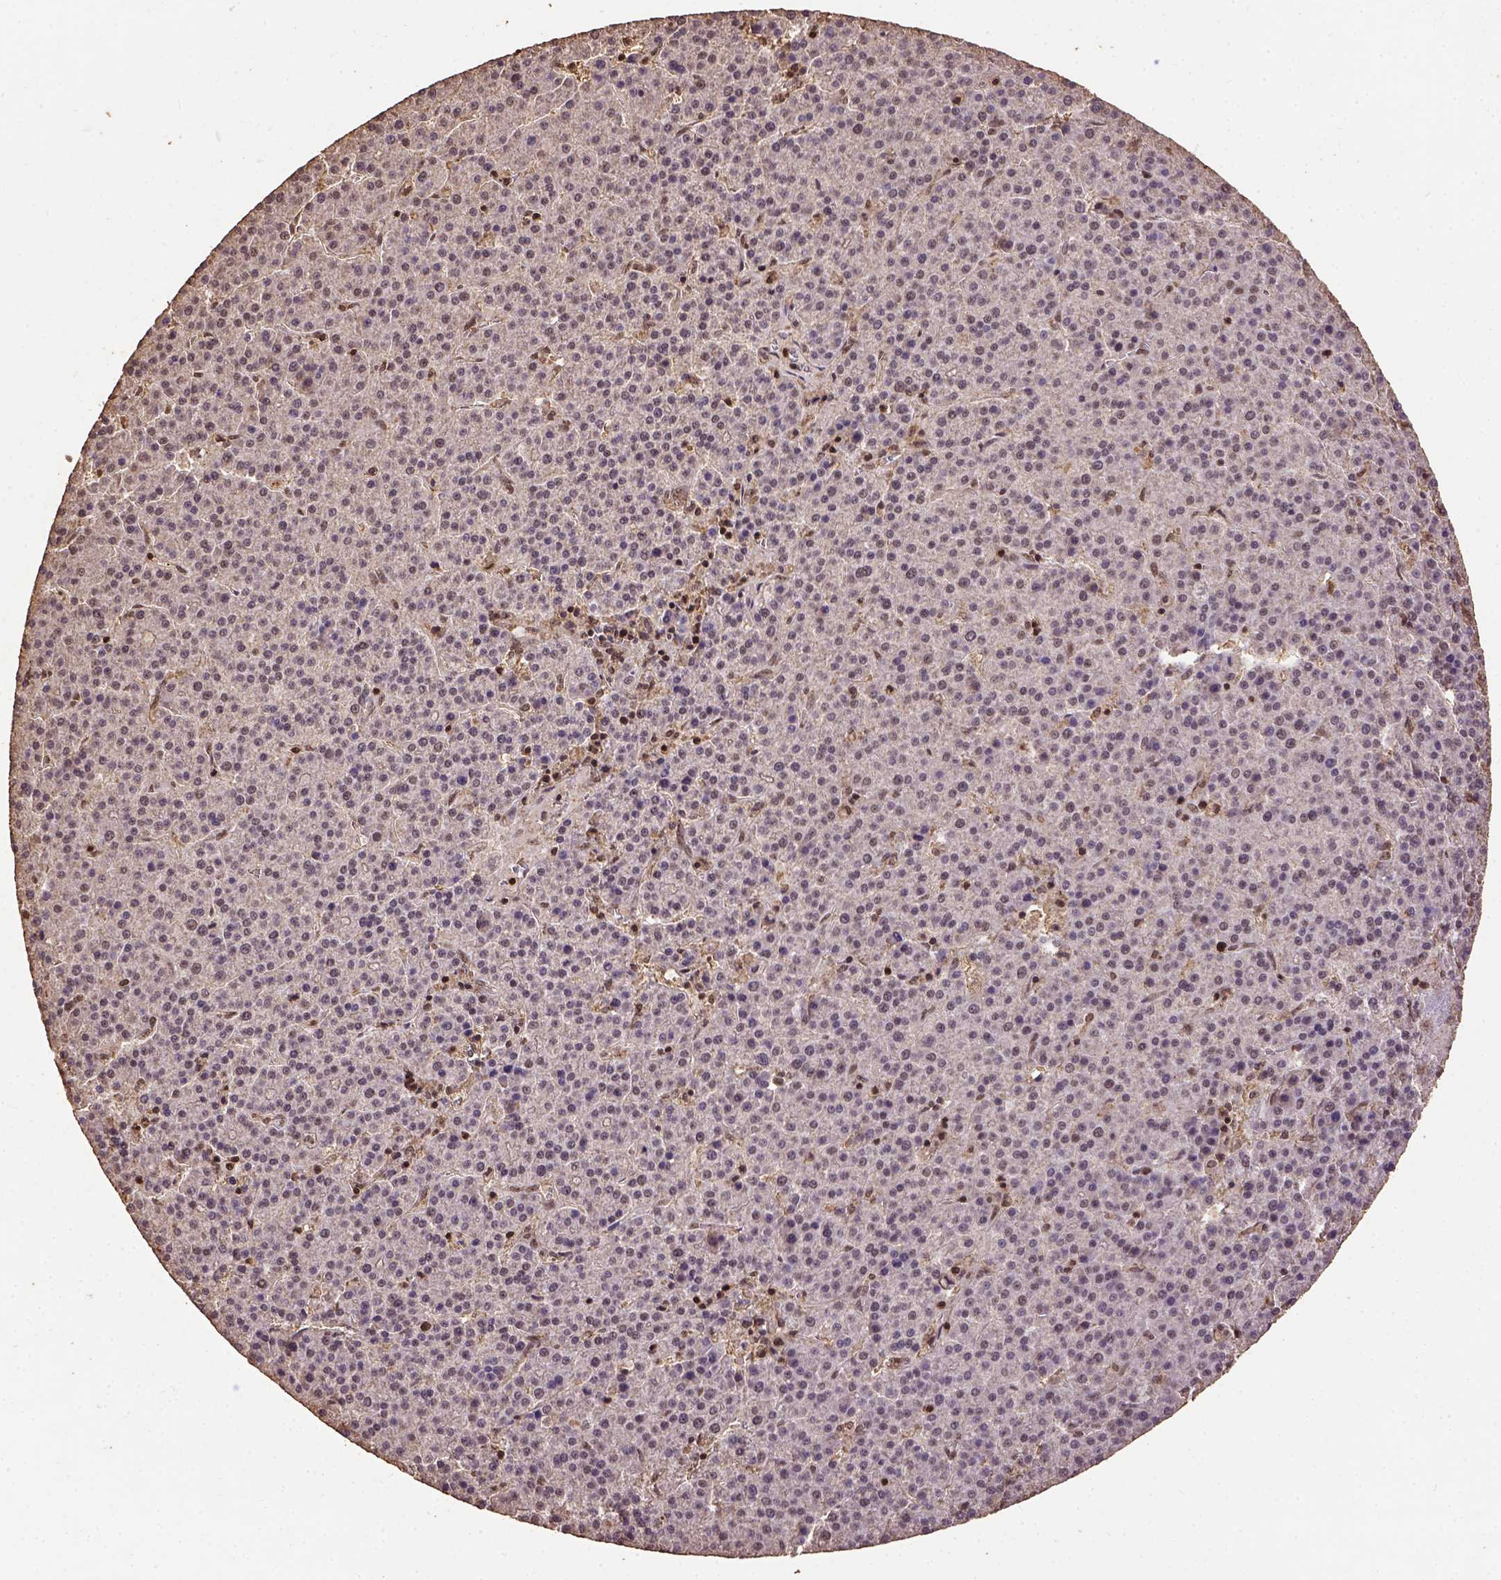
{"staining": {"intensity": "weak", "quantity": "<25%", "location": "nuclear"}, "tissue": "liver cancer", "cell_type": "Tumor cells", "image_type": "cancer", "snomed": [{"axis": "morphology", "description": "Carcinoma, Hepatocellular, NOS"}, {"axis": "topography", "description": "Liver"}], "caption": "Immunohistochemistry (IHC) image of liver hepatocellular carcinoma stained for a protein (brown), which demonstrates no expression in tumor cells.", "gene": "NACC1", "patient": {"sex": "female", "age": 58}}